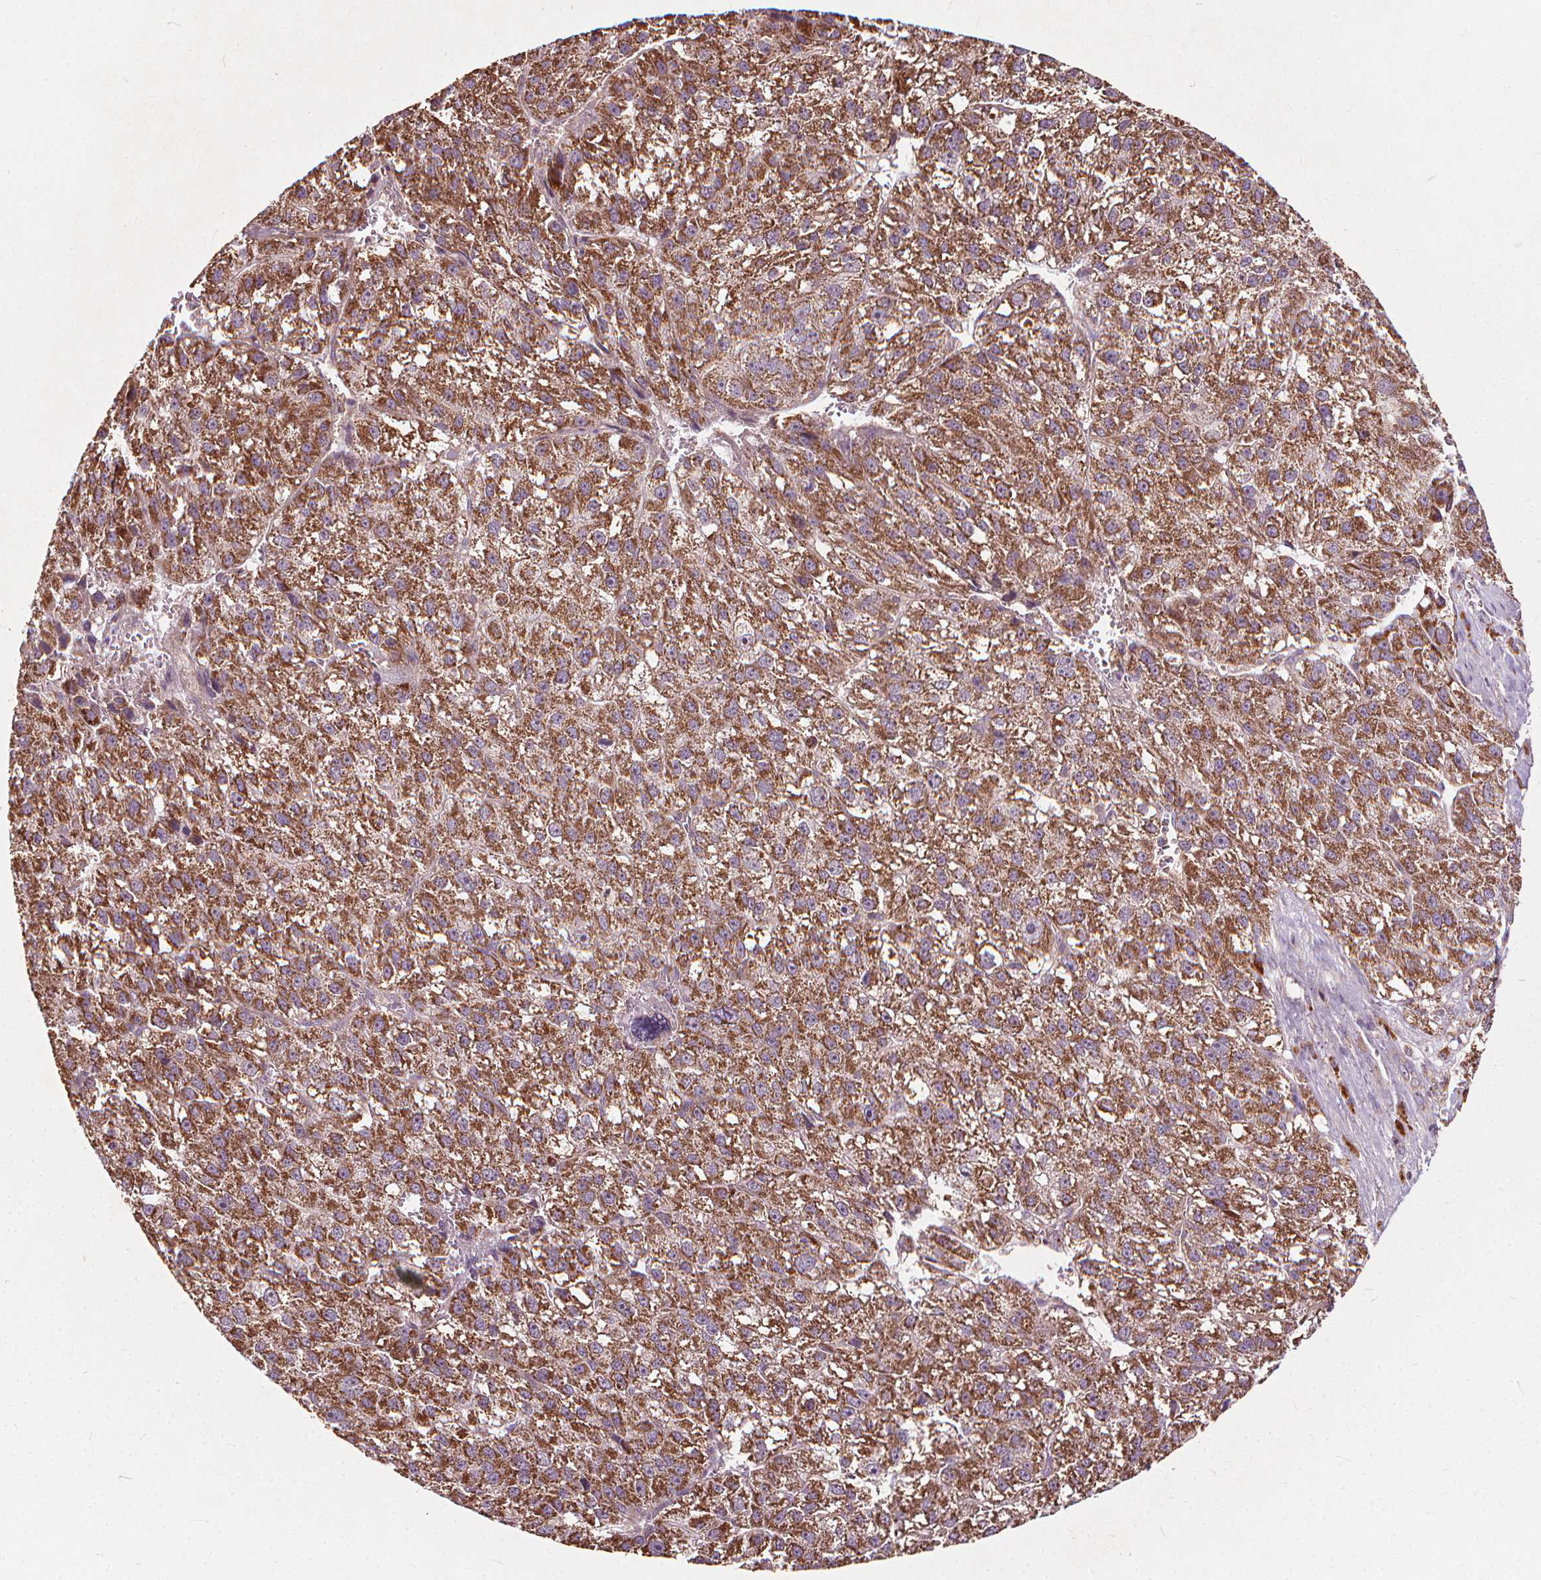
{"staining": {"intensity": "strong", "quantity": ">75%", "location": "cytoplasmic/membranous"}, "tissue": "liver cancer", "cell_type": "Tumor cells", "image_type": "cancer", "snomed": [{"axis": "morphology", "description": "Carcinoma, Hepatocellular, NOS"}, {"axis": "topography", "description": "Liver"}], "caption": "Immunohistochemical staining of human liver hepatocellular carcinoma displays high levels of strong cytoplasmic/membranous positivity in approximately >75% of tumor cells.", "gene": "ORAI2", "patient": {"sex": "female", "age": 70}}